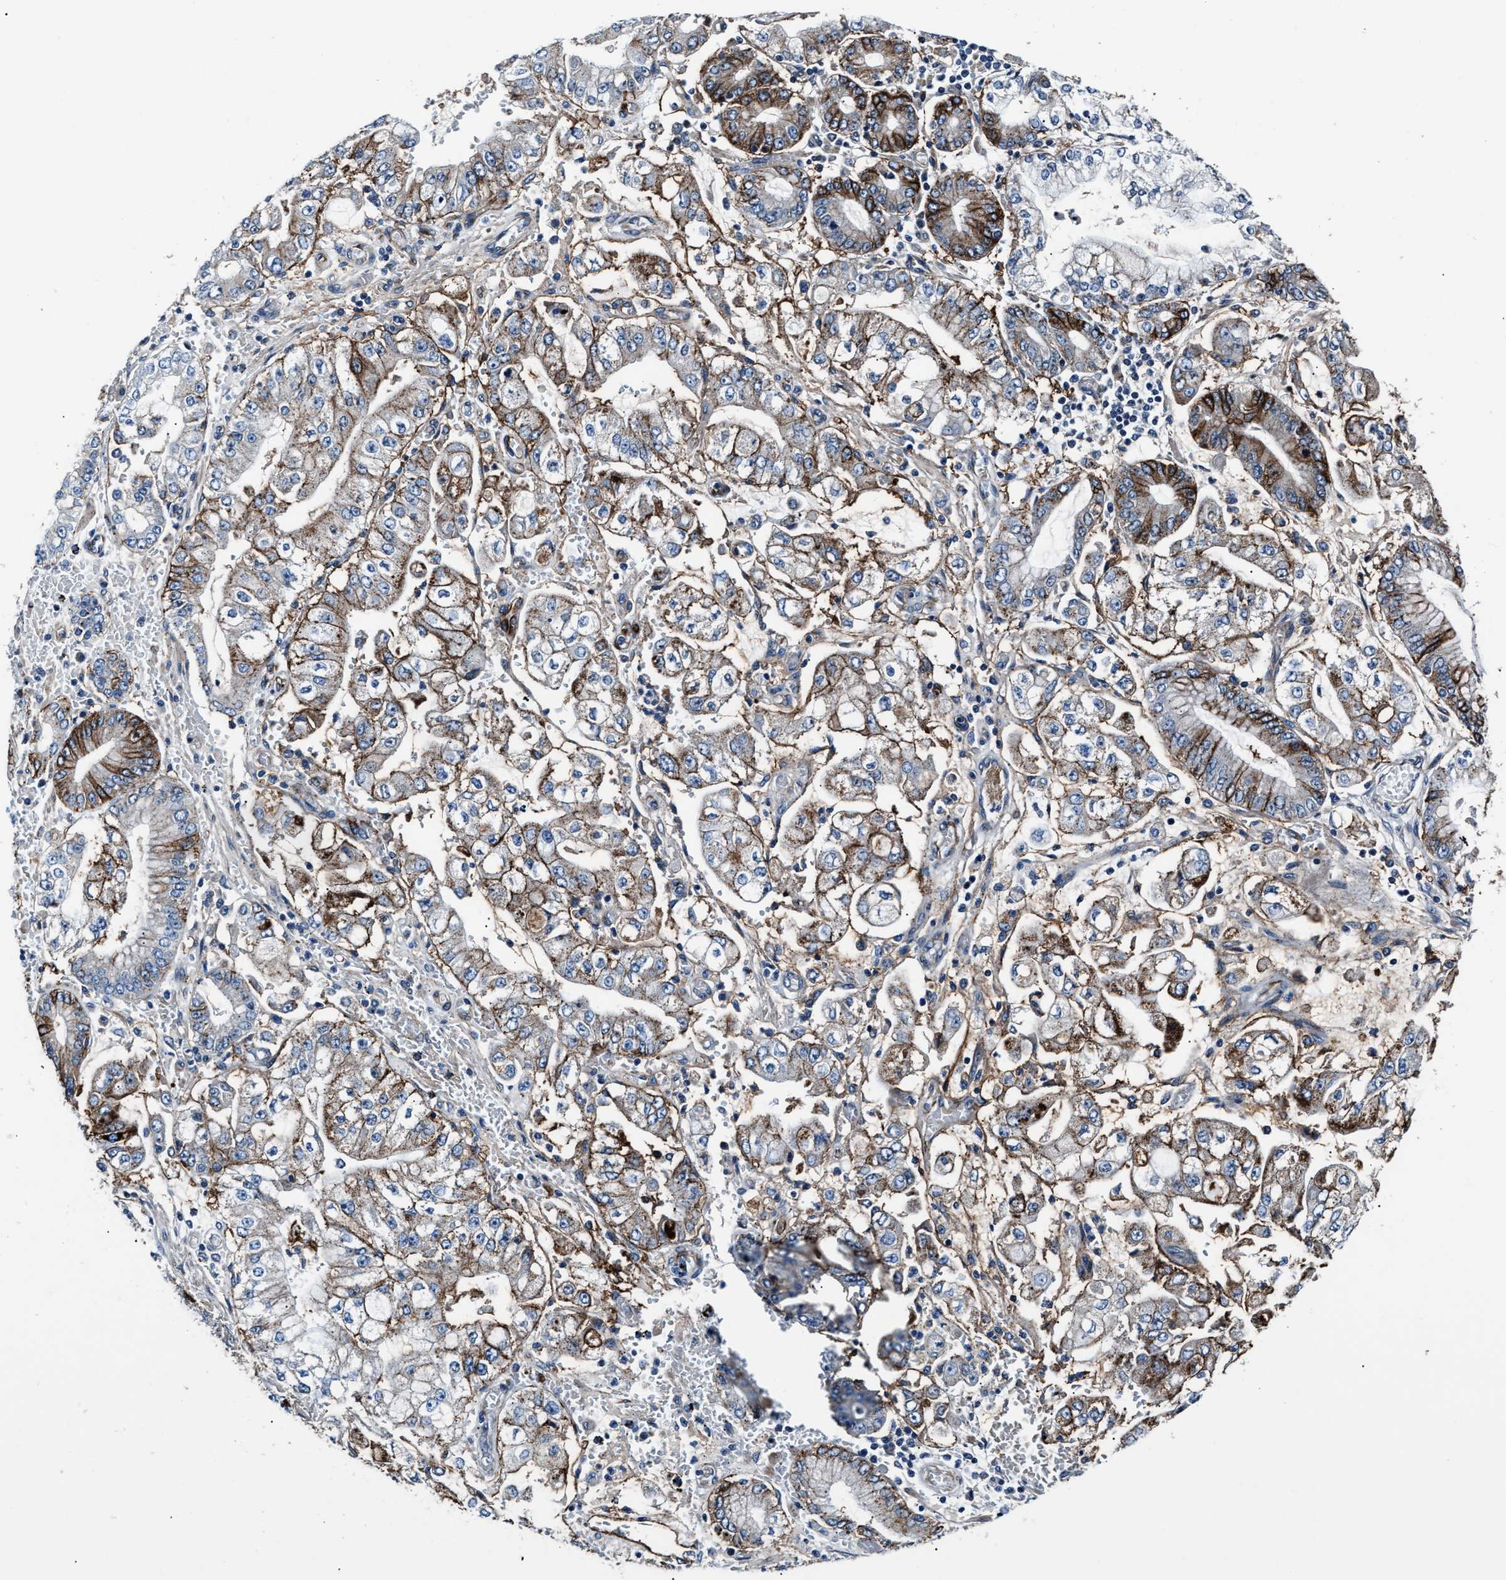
{"staining": {"intensity": "strong", "quantity": "25%-75%", "location": "cytoplasmic/membranous"}, "tissue": "stomach cancer", "cell_type": "Tumor cells", "image_type": "cancer", "snomed": [{"axis": "morphology", "description": "Adenocarcinoma, NOS"}, {"axis": "topography", "description": "Stomach"}], "caption": "Protein staining displays strong cytoplasmic/membranous positivity in about 25%-75% of tumor cells in adenocarcinoma (stomach). (DAB (3,3'-diaminobenzidine) = brown stain, brightfield microscopy at high magnification).", "gene": "MPDZ", "patient": {"sex": "male", "age": 76}}